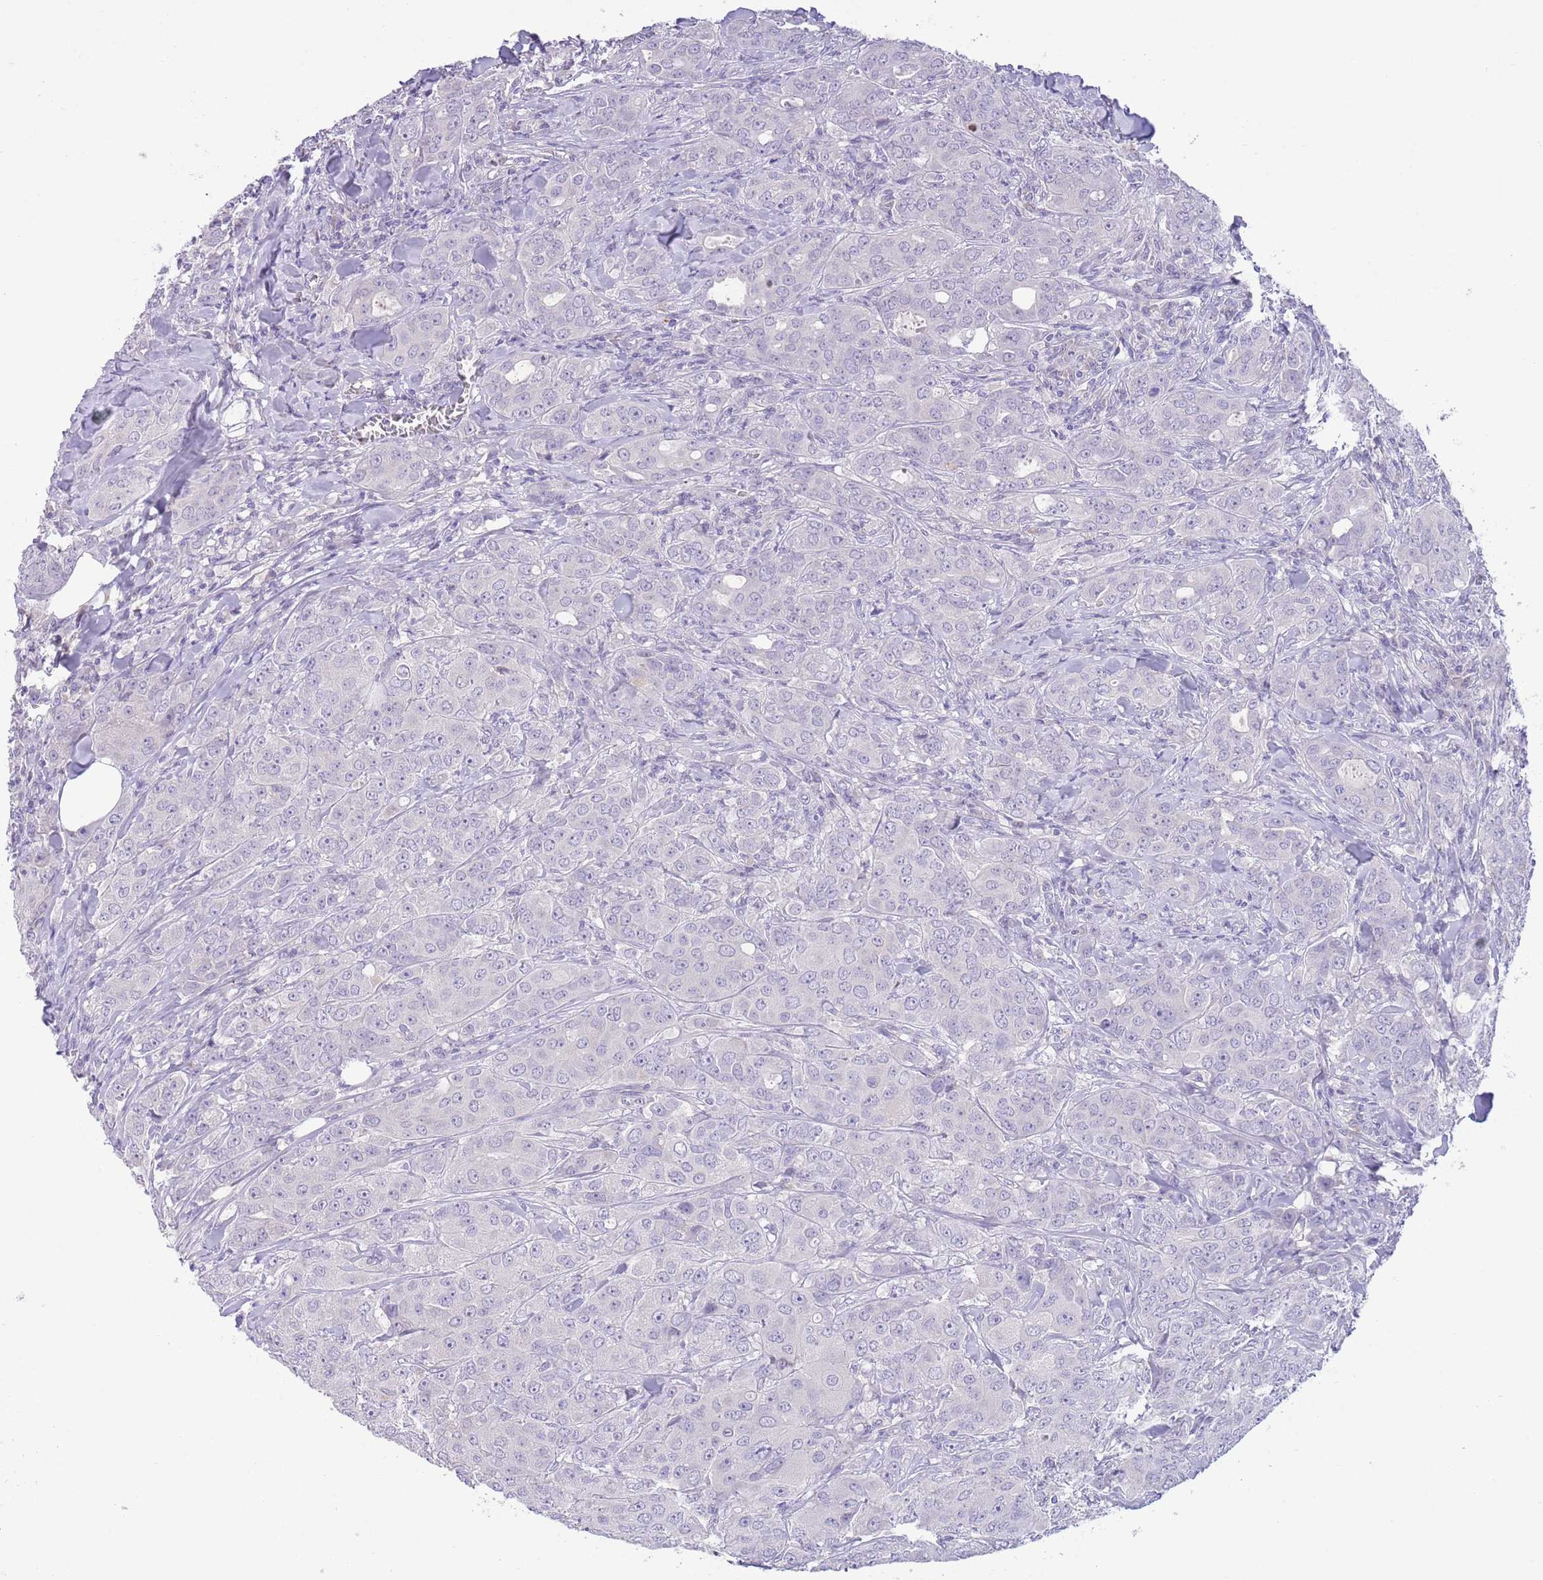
{"staining": {"intensity": "negative", "quantity": "none", "location": "none"}, "tissue": "breast cancer", "cell_type": "Tumor cells", "image_type": "cancer", "snomed": [{"axis": "morphology", "description": "Duct carcinoma"}, {"axis": "topography", "description": "Breast"}], "caption": "There is no significant staining in tumor cells of intraductal carcinoma (breast).", "gene": "SFTPA1", "patient": {"sex": "female", "age": 43}}